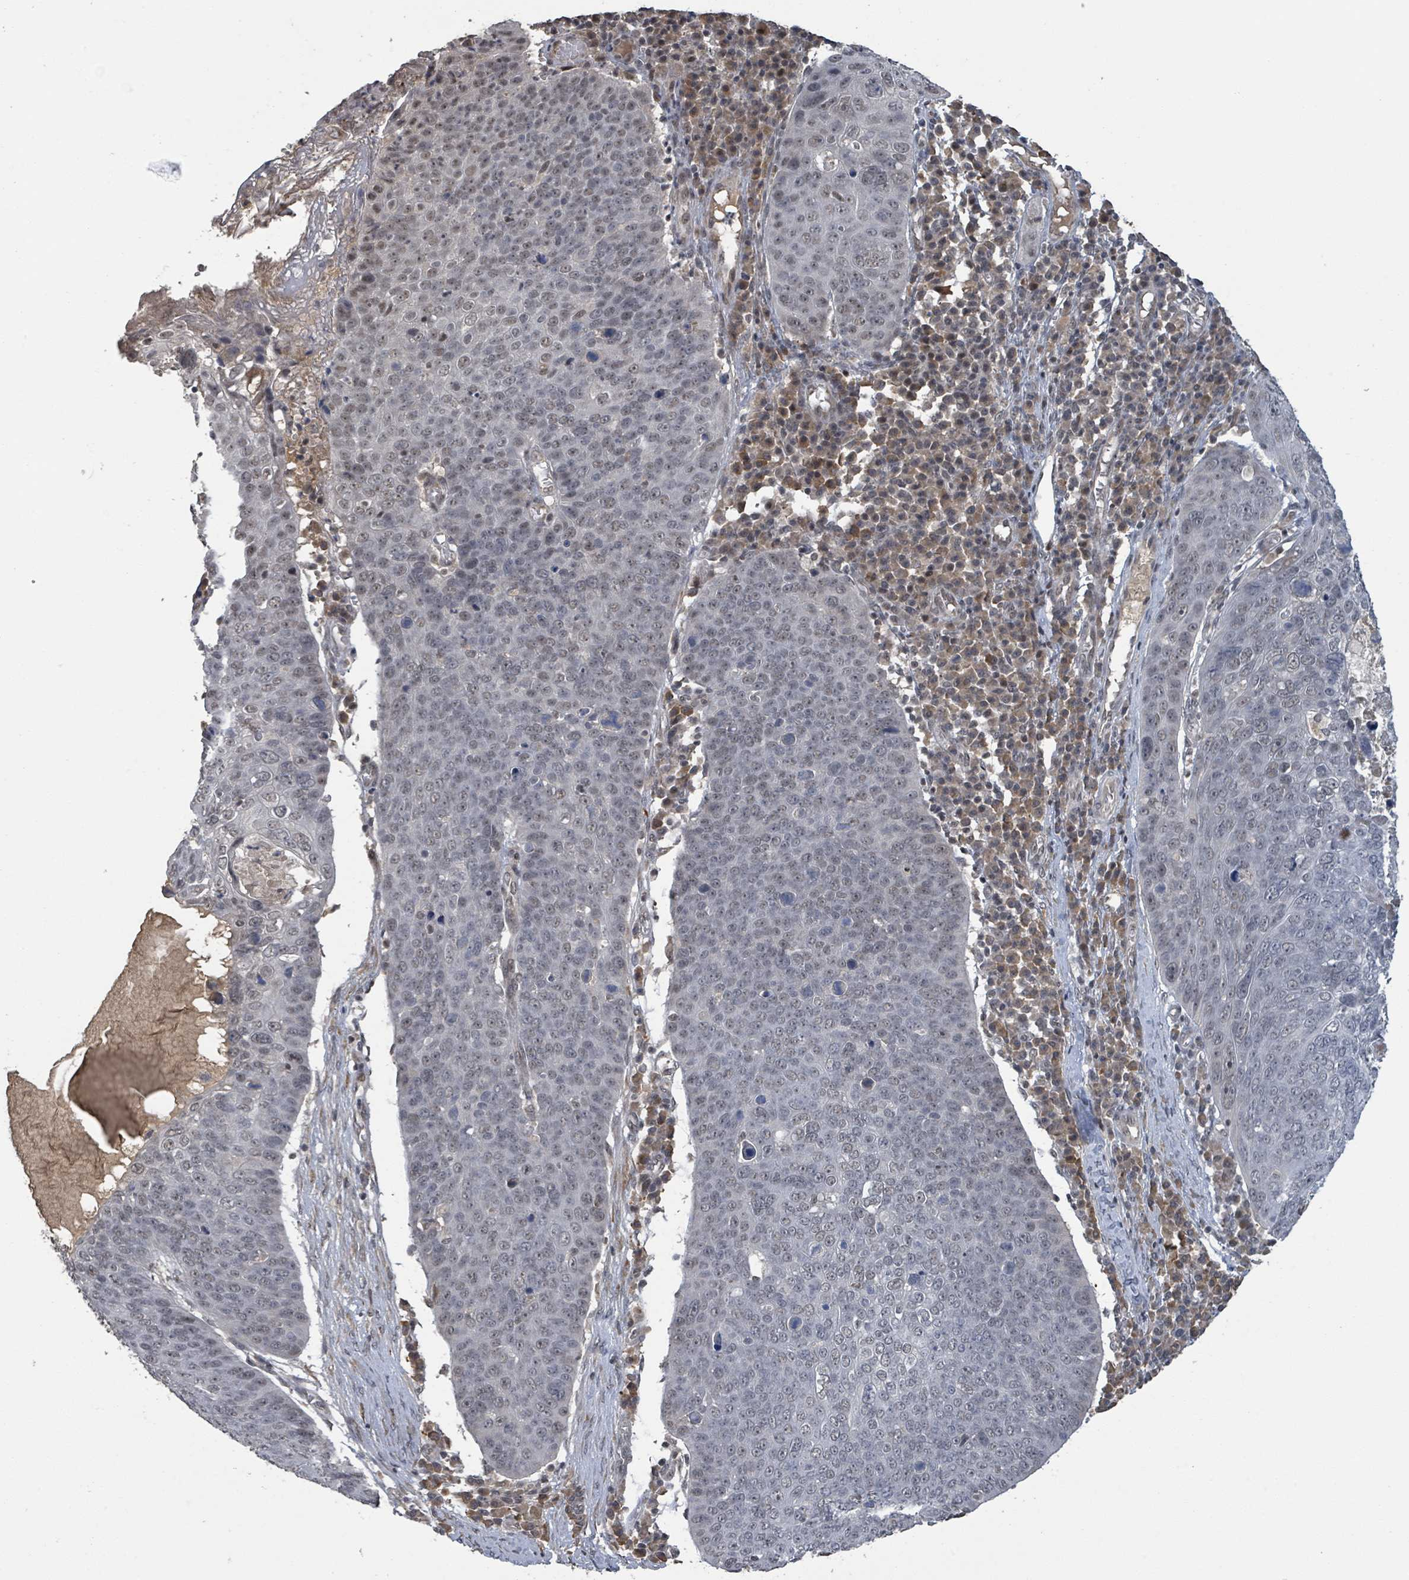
{"staining": {"intensity": "weak", "quantity": "25%-75%", "location": "nuclear"}, "tissue": "skin cancer", "cell_type": "Tumor cells", "image_type": "cancer", "snomed": [{"axis": "morphology", "description": "Squamous cell carcinoma, NOS"}, {"axis": "topography", "description": "Skin"}], "caption": "Skin squamous cell carcinoma stained with a brown dye shows weak nuclear positive staining in approximately 25%-75% of tumor cells.", "gene": "ZBTB14", "patient": {"sex": "male", "age": 71}}